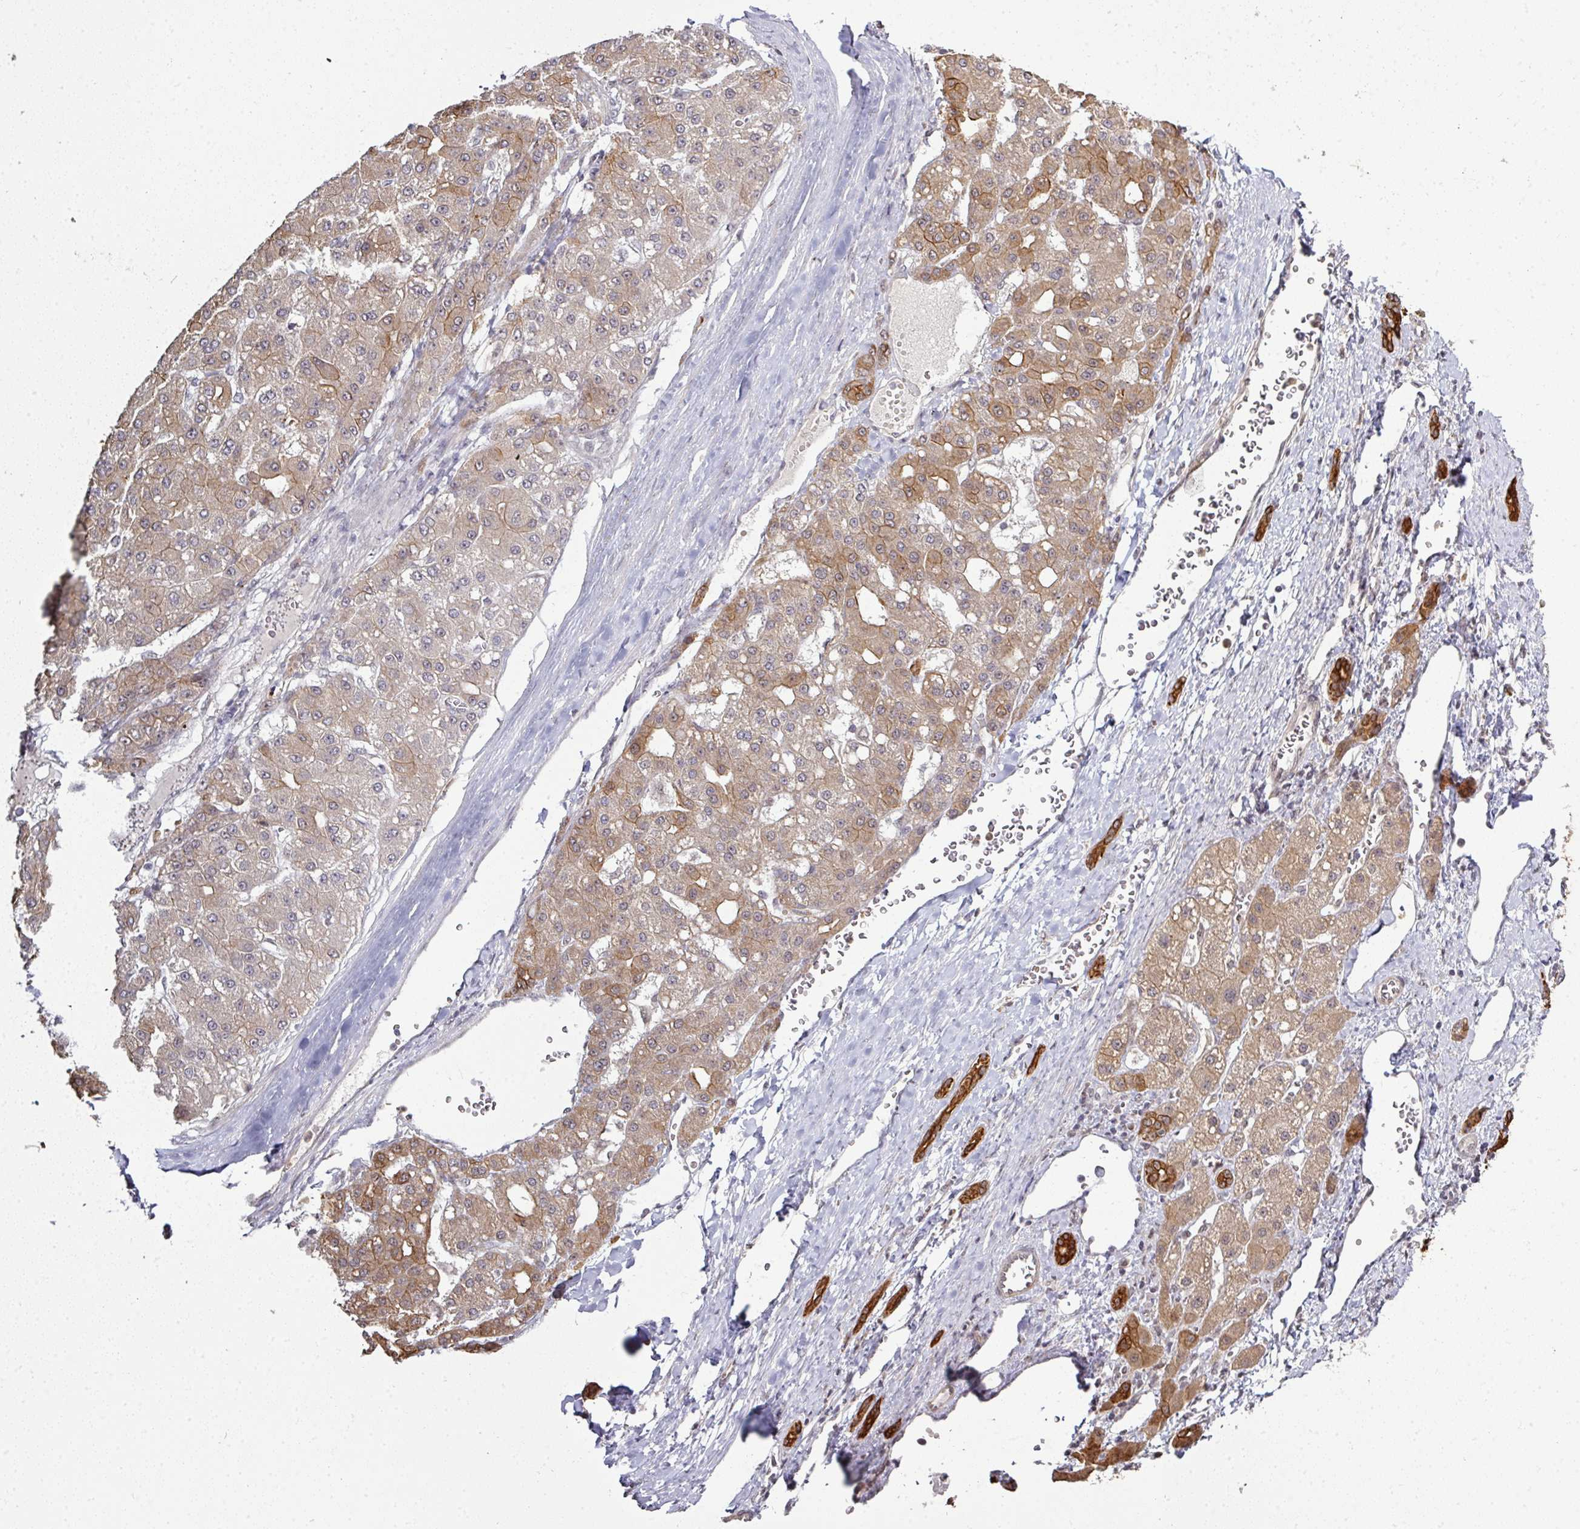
{"staining": {"intensity": "moderate", "quantity": "25%-75%", "location": "cytoplasmic/membranous,nuclear"}, "tissue": "liver cancer", "cell_type": "Tumor cells", "image_type": "cancer", "snomed": [{"axis": "morphology", "description": "Carcinoma, Hepatocellular, NOS"}, {"axis": "topography", "description": "Liver"}], "caption": "A brown stain highlights moderate cytoplasmic/membranous and nuclear expression of a protein in liver cancer (hepatocellular carcinoma) tumor cells.", "gene": "GTF2H3", "patient": {"sex": "male", "age": 67}}